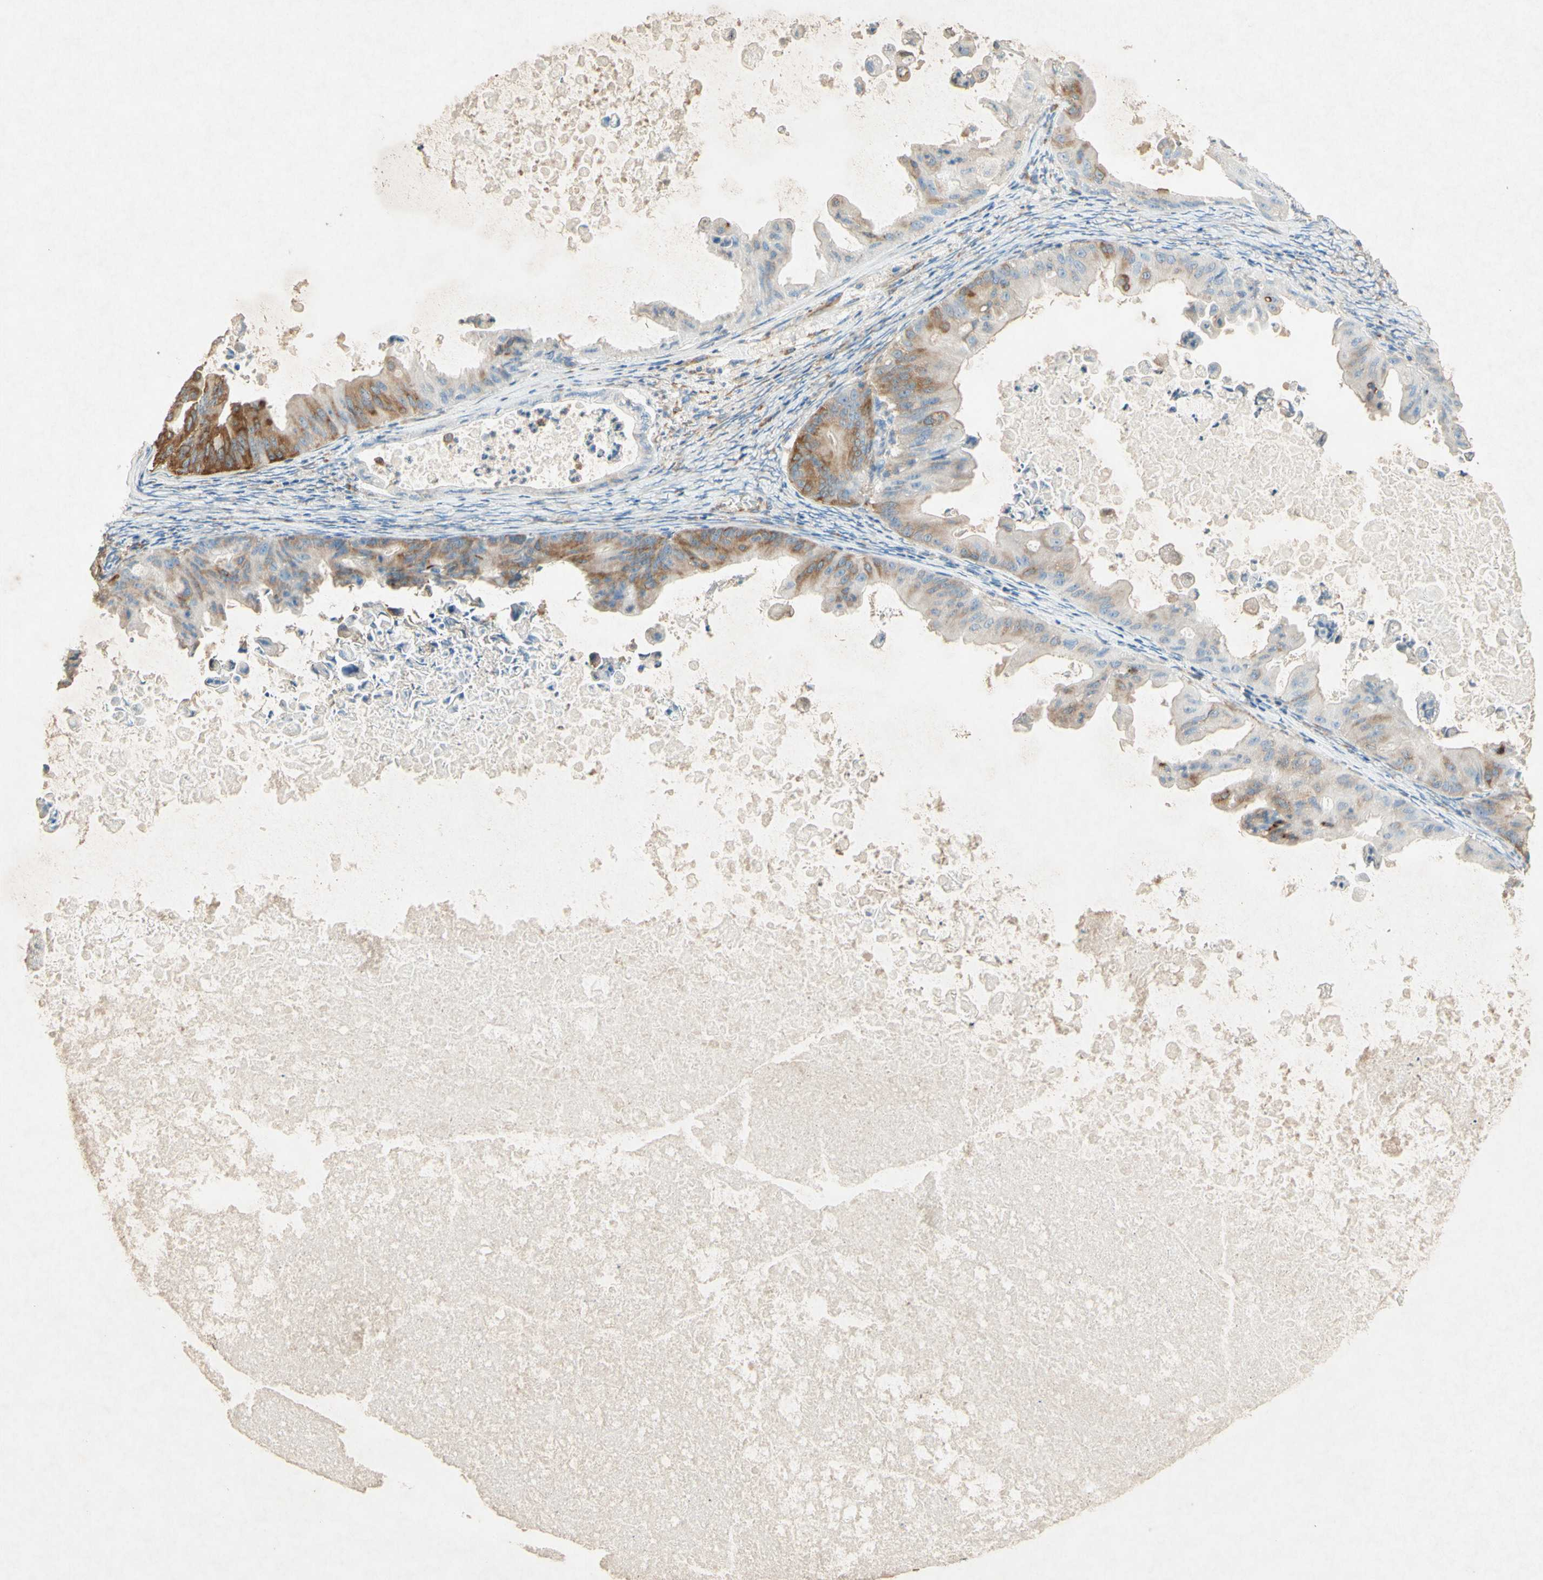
{"staining": {"intensity": "moderate", "quantity": "<25%", "location": "cytoplasmic/membranous"}, "tissue": "ovarian cancer", "cell_type": "Tumor cells", "image_type": "cancer", "snomed": [{"axis": "morphology", "description": "Cystadenocarcinoma, mucinous, NOS"}, {"axis": "topography", "description": "Ovary"}], "caption": "There is low levels of moderate cytoplasmic/membranous expression in tumor cells of mucinous cystadenocarcinoma (ovarian), as demonstrated by immunohistochemical staining (brown color).", "gene": "PABPC1", "patient": {"sex": "female", "age": 37}}